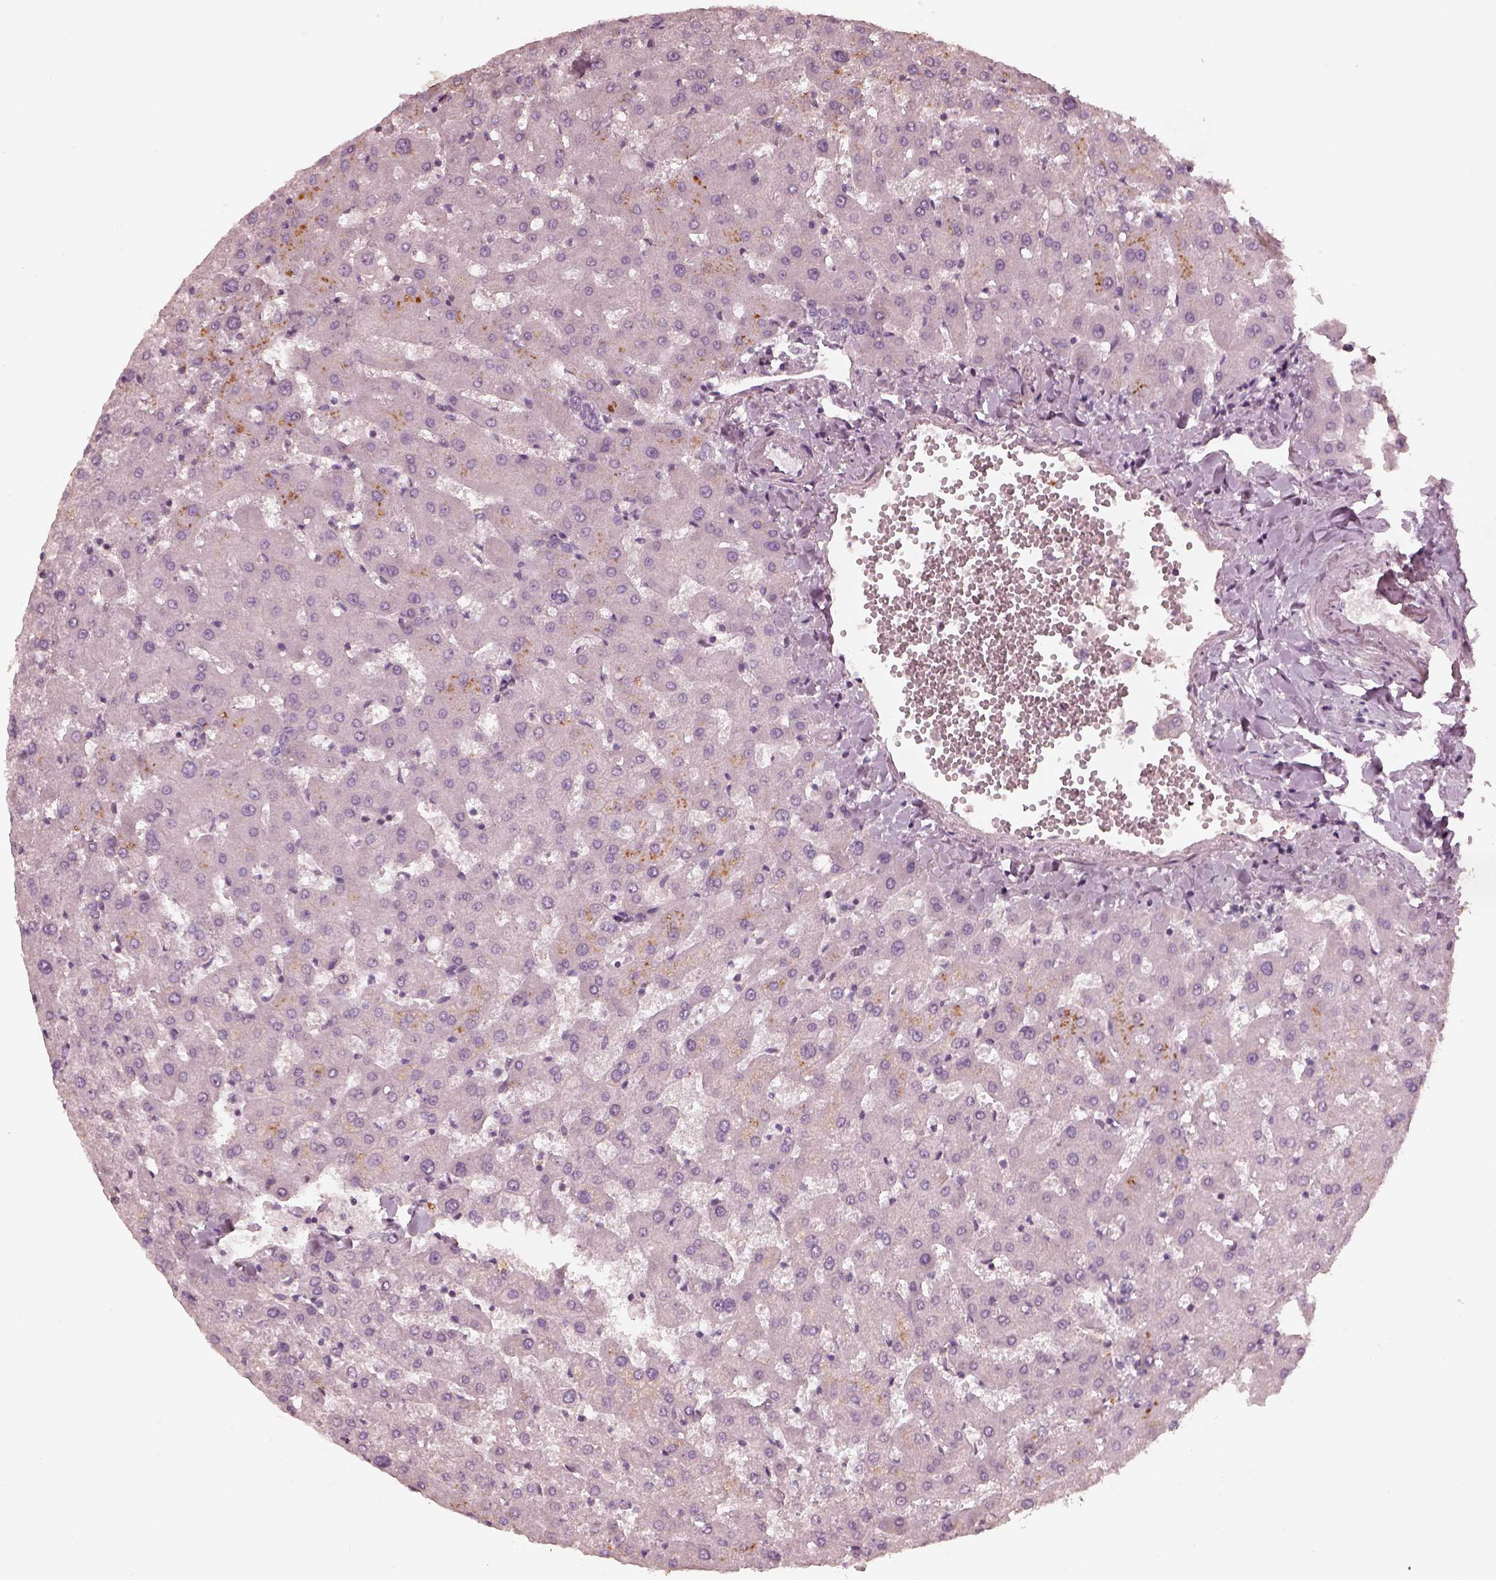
{"staining": {"intensity": "negative", "quantity": "none", "location": "none"}, "tissue": "liver", "cell_type": "Cholangiocytes", "image_type": "normal", "snomed": [{"axis": "morphology", "description": "Normal tissue, NOS"}, {"axis": "topography", "description": "Liver"}], "caption": "A high-resolution micrograph shows IHC staining of normal liver, which displays no significant expression in cholangiocytes.", "gene": "ADRB3", "patient": {"sex": "female", "age": 50}}